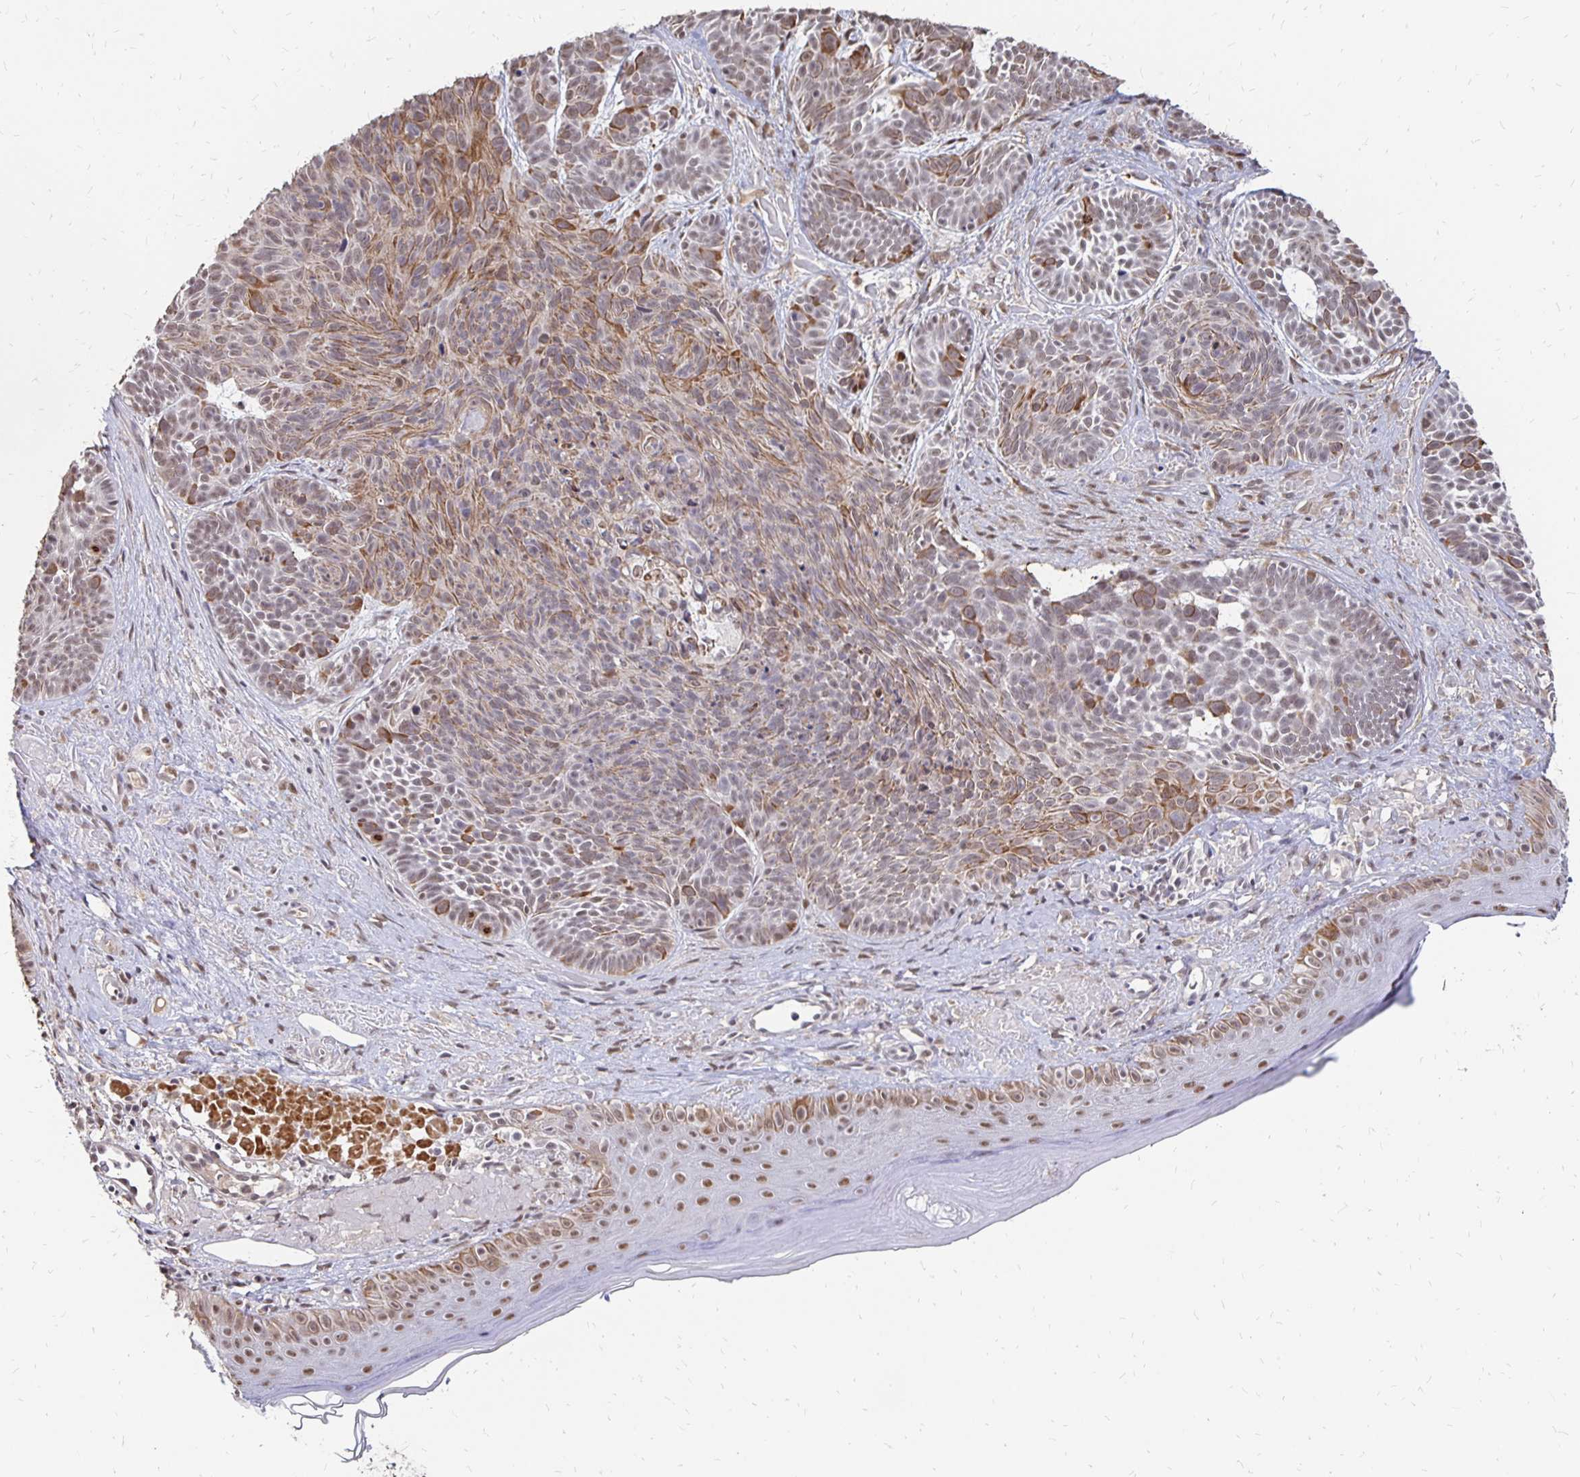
{"staining": {"intensity": "moderate", "quantity": "25%-75%", "location": "cytoplasmic/membranous,nuclear"}, "tissue": "skin cancer", "cell_type": "Tumor cells", "image_type": "cancer", "snomed": [{"axis": "morphology", "description": "Basal cell carcinoma"}, {"axis": "topography", "description": "Skin"}], "caption": "Tumor cells exhibit moderate cytoplasmic/membranous and nuclear staining in about 25%-75% of cells in skin cancer (basal cell carcinoma).", "gene": "CLASRP", "patient": {"sex": "male", "age": 81}}